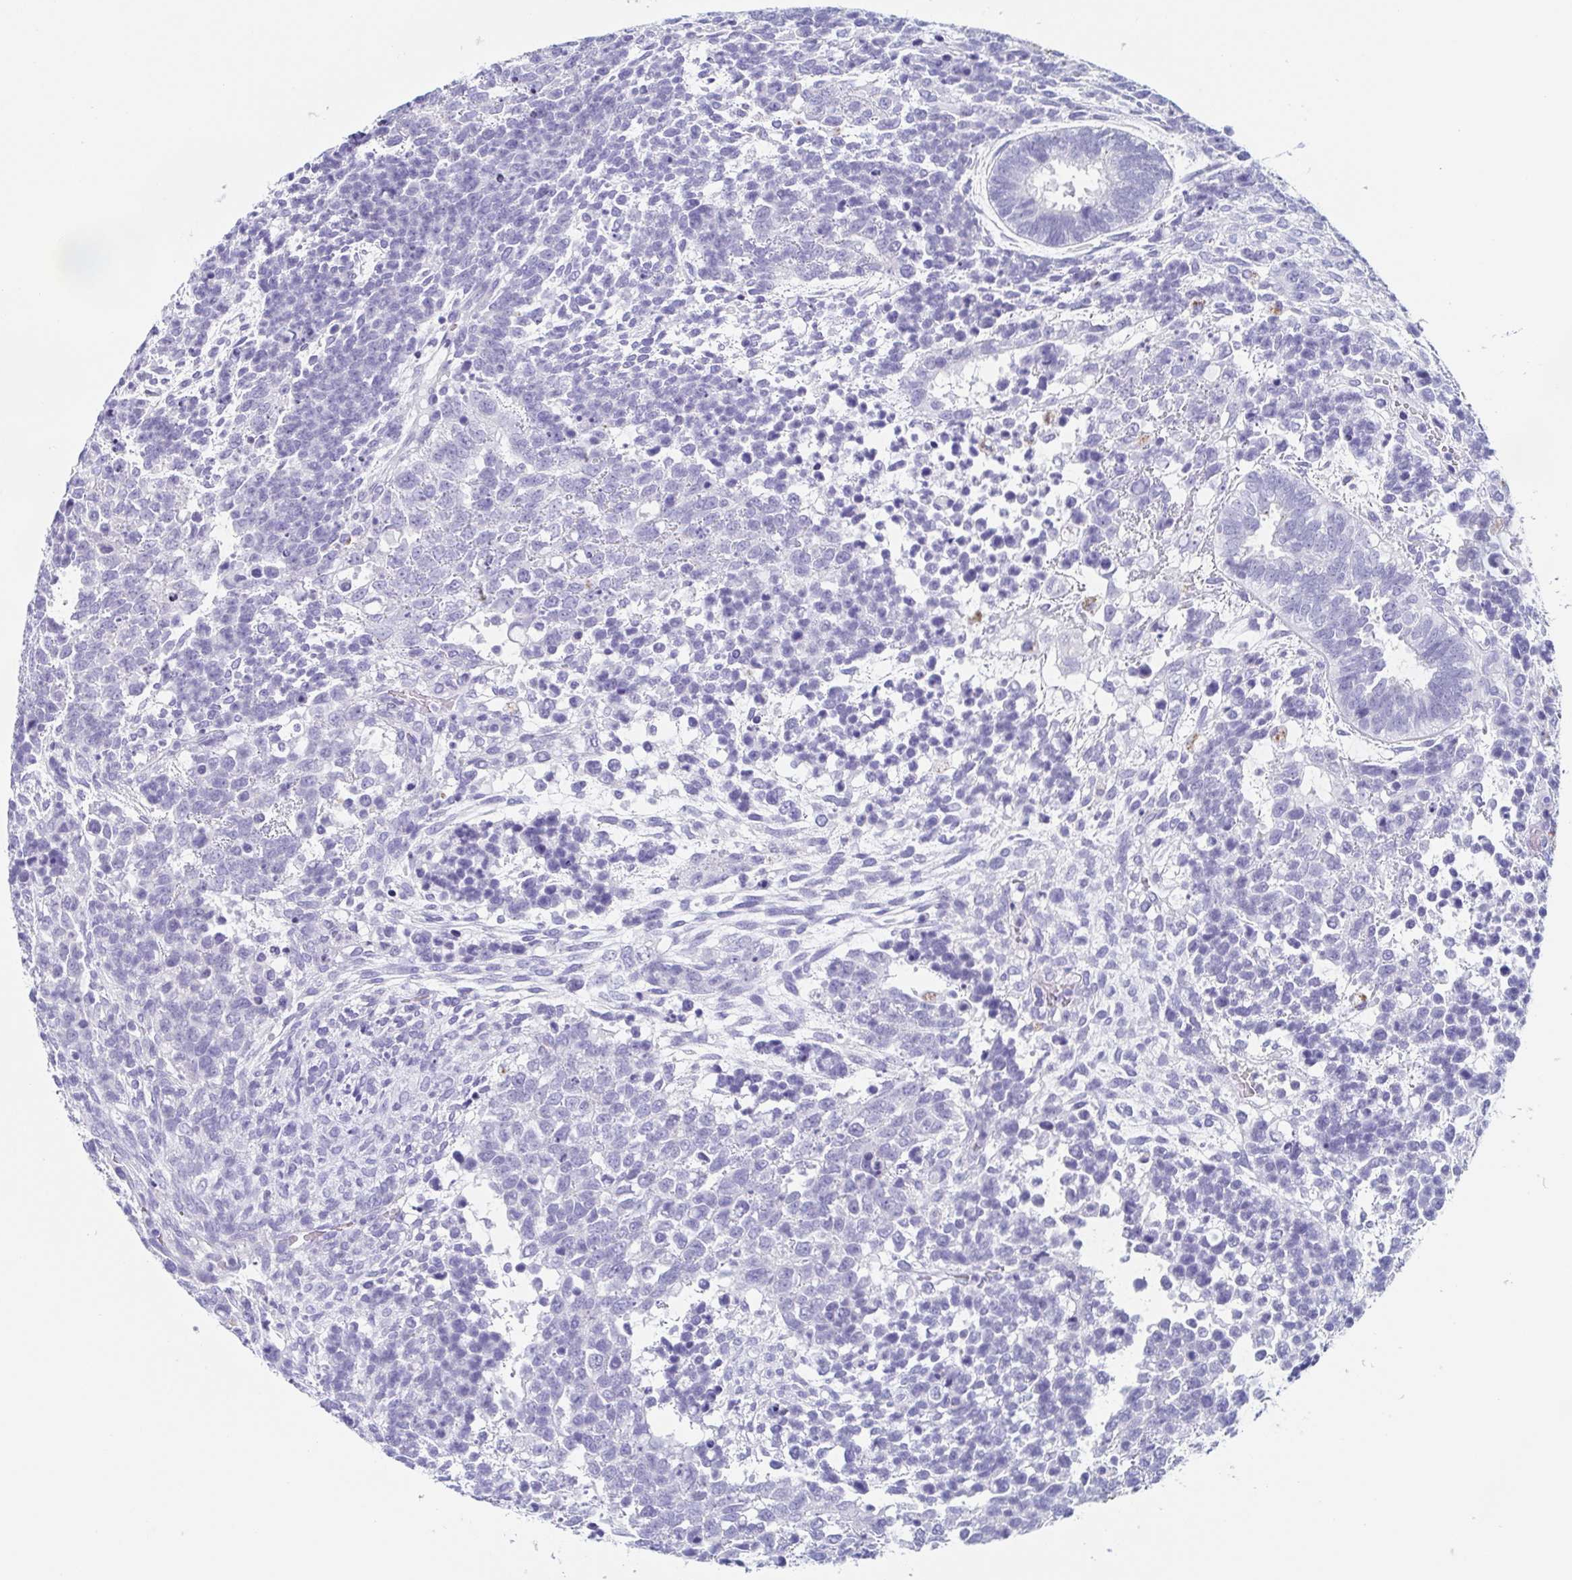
{"staining": {"intensity": "negative", "quantity": "none", "location": "none"}, "tissue": "testis cancer", "cell_type": "Tumor cells", "image_type": "cancer", "snomed": [{"axis": "morphology", "description": "Carcinoma, Embryonal, NOS"}, {"axis": "topography", "description": "Testis"}], "caption": "This micrograph is of testis cancer (embryonal carcinoma) stained with IHC to label a protein in brown with the nuclei are counter-stained blue. There is no positivity in tumor cells. Nuclei are stained in blue.", "gene": "TAGLN3", "patient": {"sex": "male", "age": 23}}